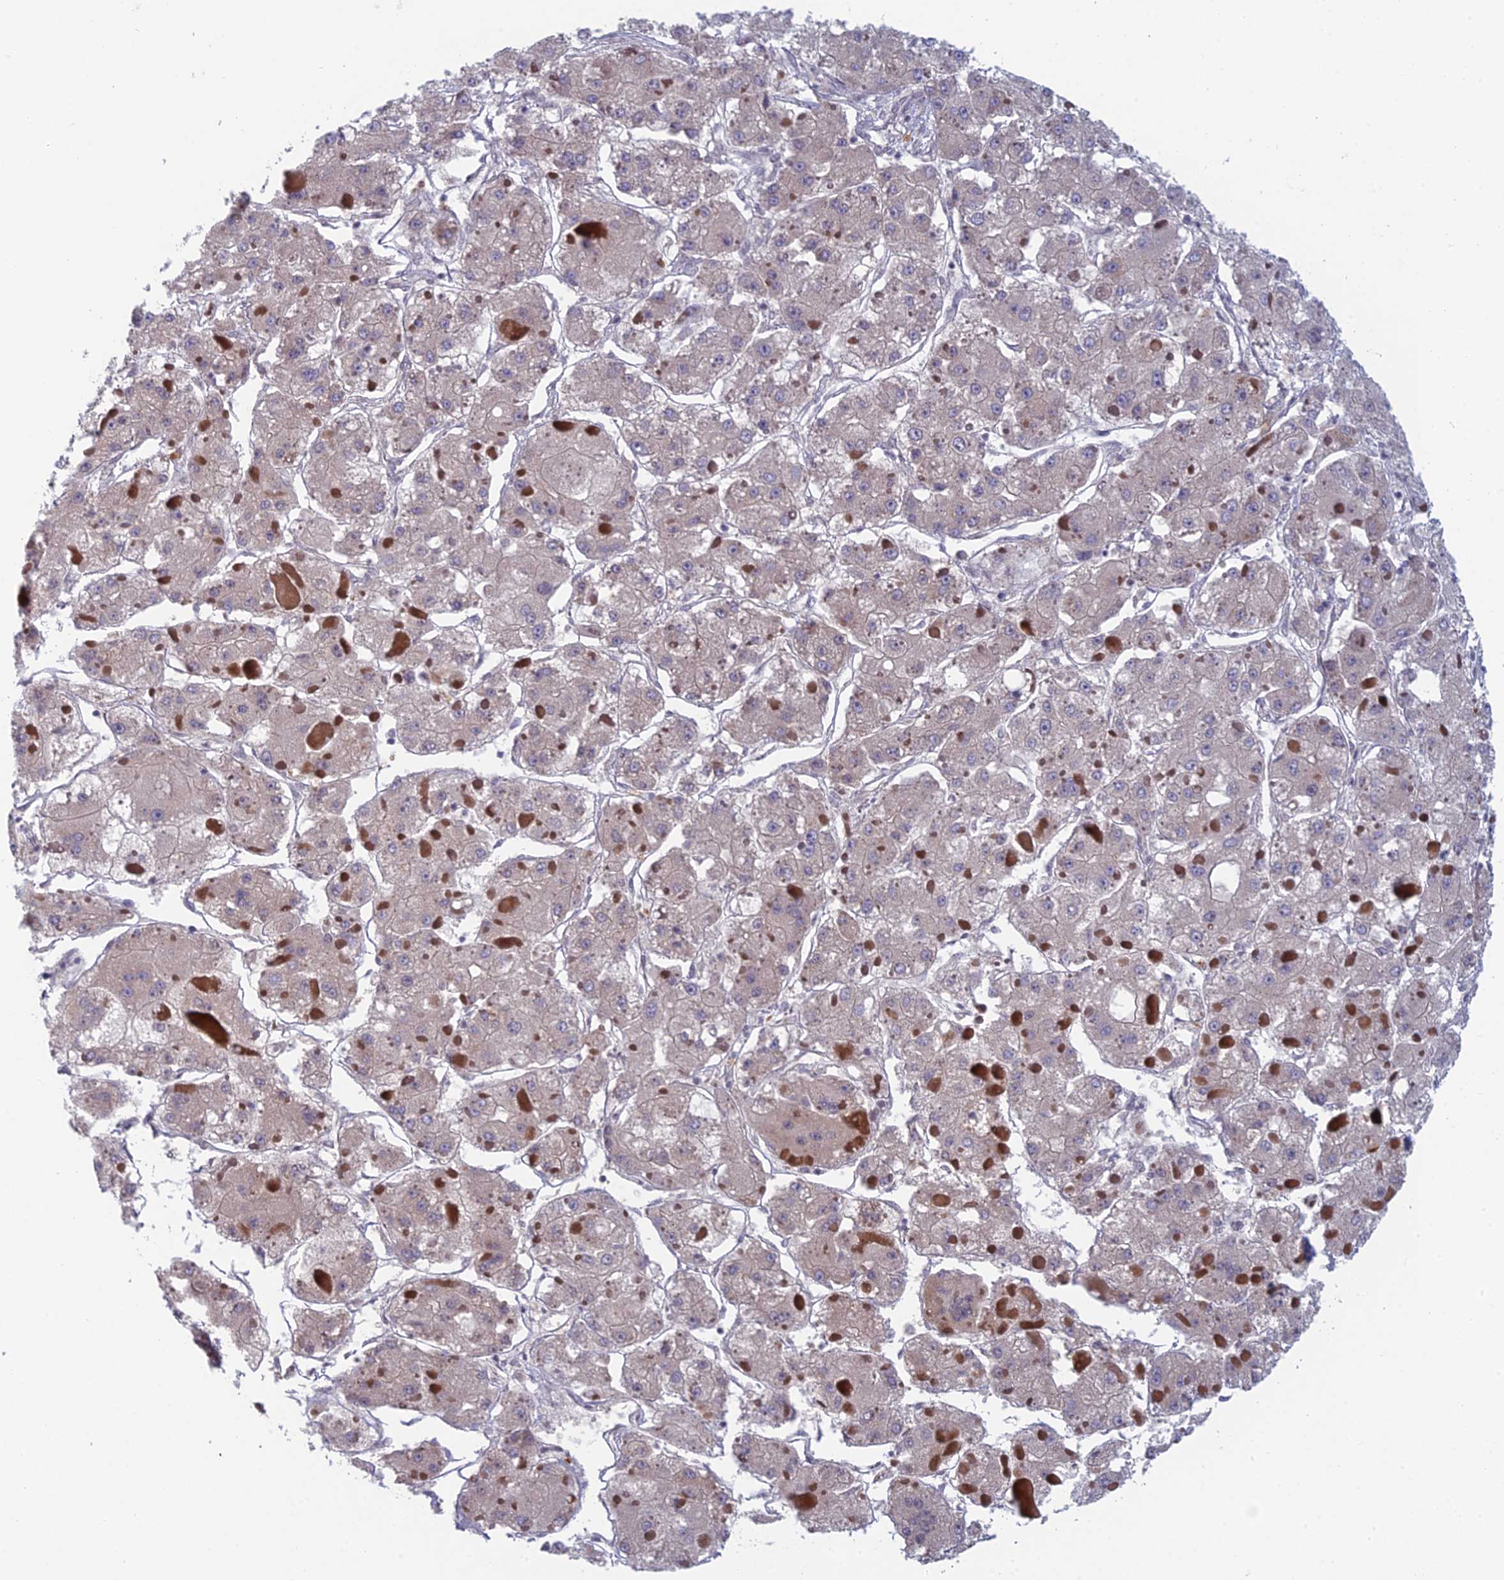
{"staining": {"intensity": "negative", "quantity": "none", "location": "none"}, "tissue": "liver cancer", "cell_type": "Tumor cells", "image_type": "cancer", "snomed": [{"axis": "morphology", "description": "Carcinoma, Hepatocellular, NOS"}, {"axis": "topography", "description": "Liver"}], "caption": "Immunohistochemical staining of human liver cancer demonstrates no significant positivity in tumor cells.", "gene": "PPP1R26", "patient": {"sex": "female", "age": 73}}